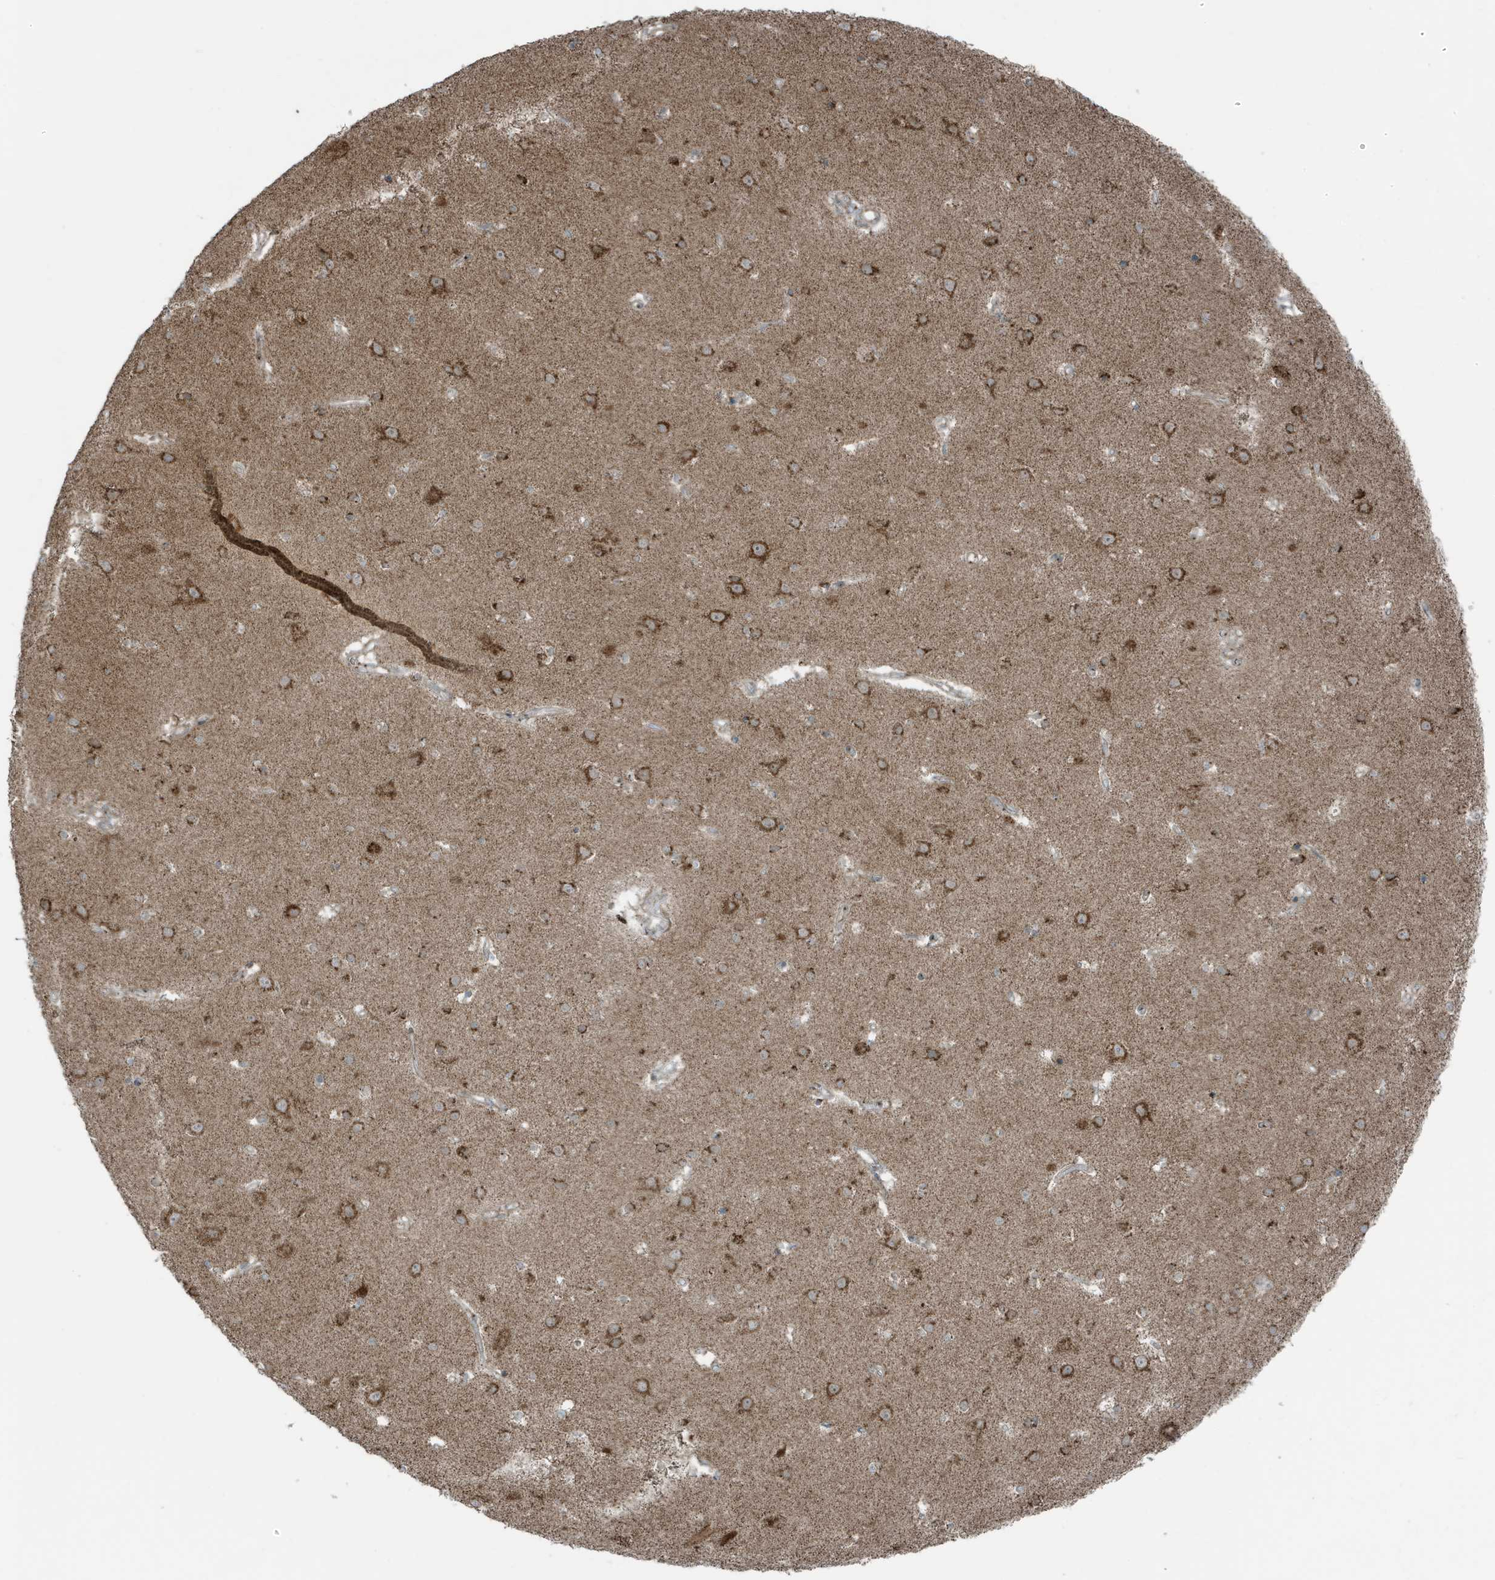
{"staining": {"intensity": "weak", "quantity": ">75%", "location": "cytoplasmic/membranous"}, "tissue": "cerebral cortex", "cell_type": "Endothelial cells", "image_type": "normal", "snomed": [{"axis": "morphology", "description": "Normal tissue, NOS"}, {"axis": "topography", "description": "Cerebral cortex"}], "caption": "Protein staining of unremarkable cerebral cortex demonstrates weak cytoplasmic/membranous positivity in approximately >75% of endothelial cells. Using DAB (brown) and hematoxylin (blue) stains, captured at high magnification using brightfield microscopy.", "gene": "GOLGA4", "patient": {"sex": "male", "age": 54}}